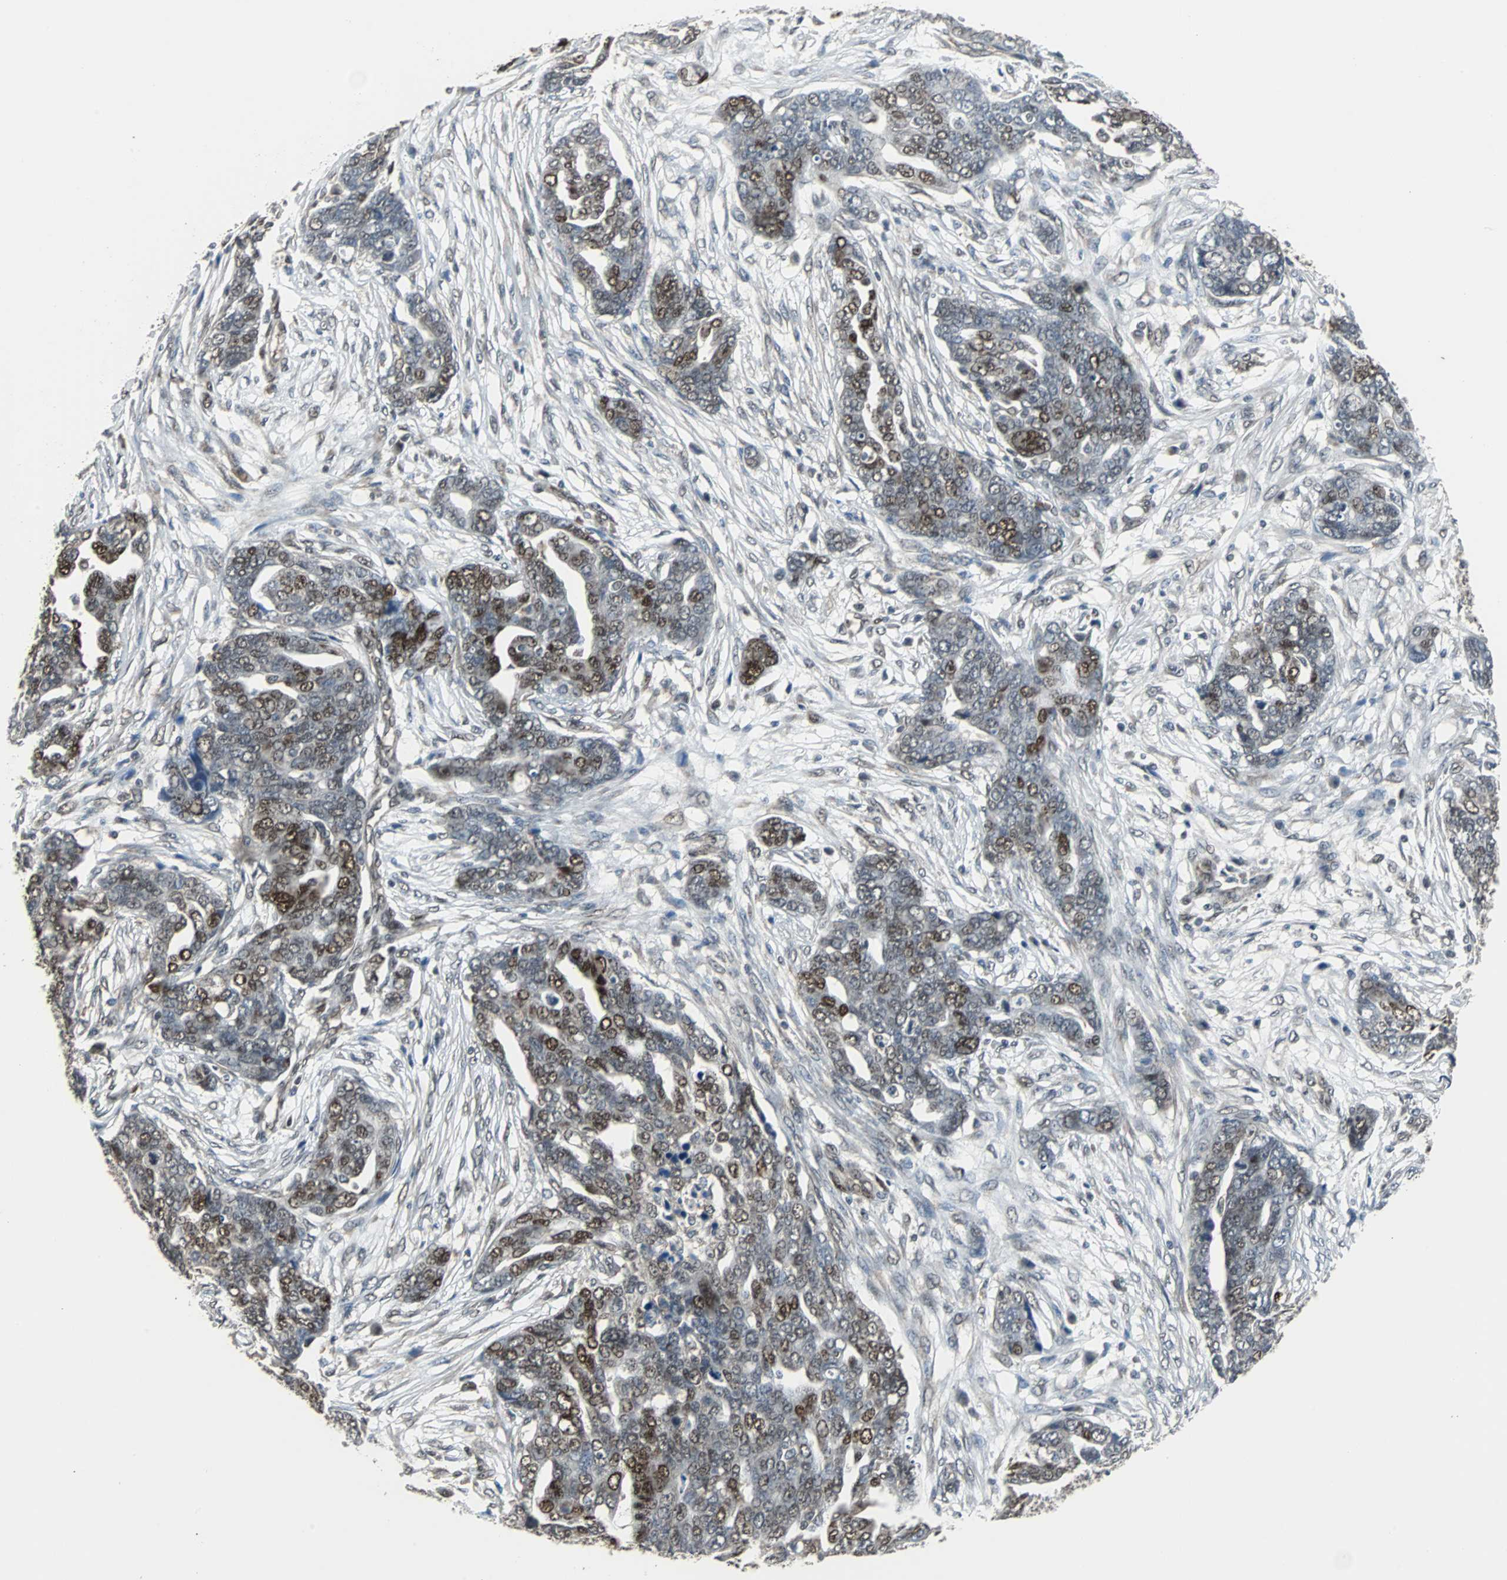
{"staining": {"intensity": "moderate", "quantity": "25%-75%", "location": "nuclear"}, "tissue": "ovarian cancer", "cell_type": "Tumor cells", "image_type": "cancer", "snomed": [{"axis": "morphology", "description": "Normal tissue, NOS"}, {"axis": "morphology", "description": "Cystadenocarcinoma, serous, NOS"}, {"axis": "topography", "description": "Fallopian tube"}, {"axis": "topography", "description": "Ovary"}], "caption": "Serous cystadenocarcinoma (ovarian) stained with a protein marker shows moderate staining in tumor cells.", "gene": "ZHX2", "patient": {"sex": "female", "age": 56}}